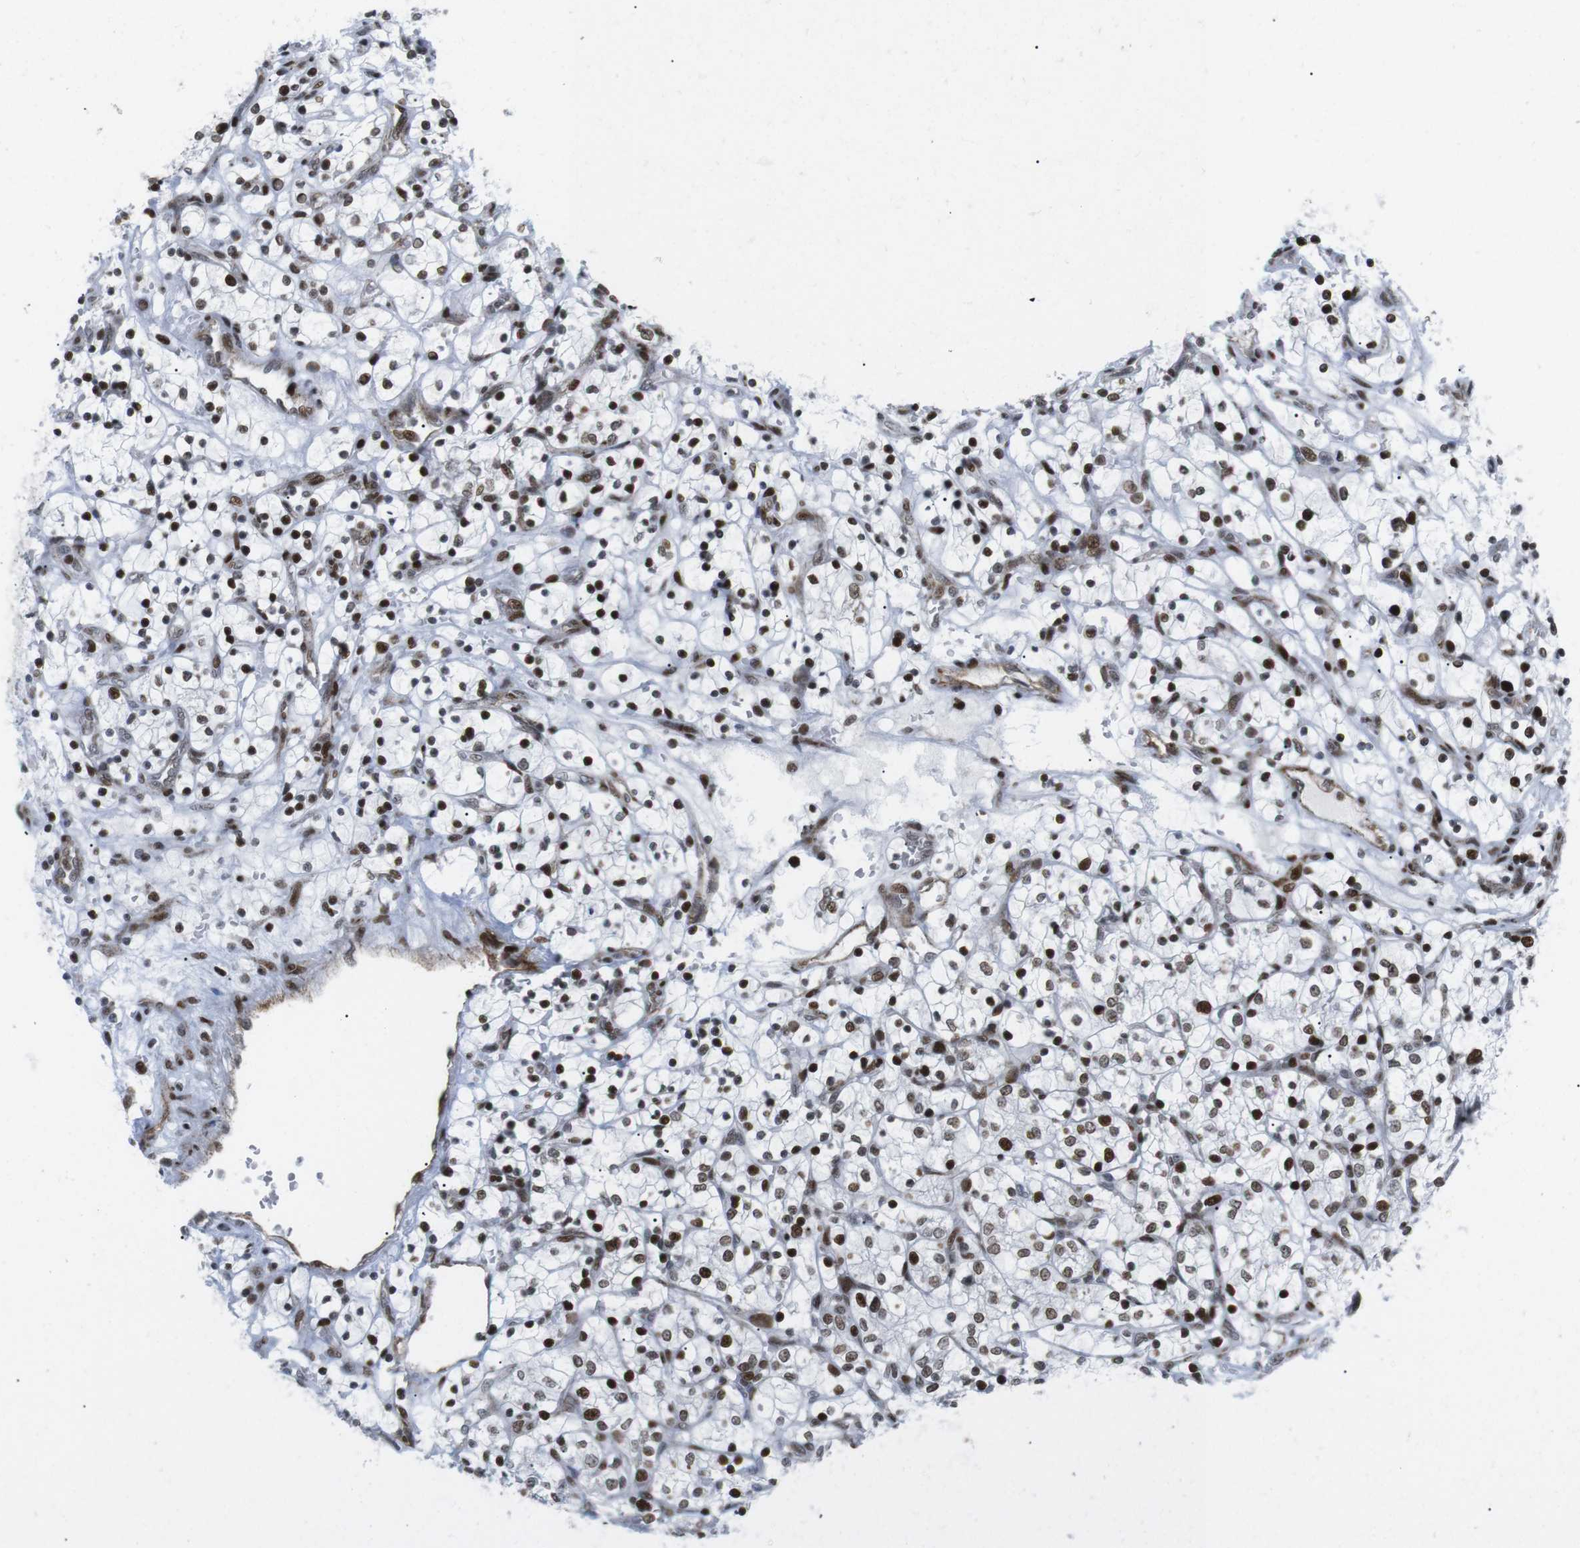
{"staining": {"intensity": "strong", "quantity": ">75%", "location": "nuclear"}, "tissue": "renal cancer", "cell_type": "Tumor cells", "image_type": "cancer", "snomed": [{"axis": "morphology", "description": "Adenocarcinoma, NOS"}, {"axis": "topography", "description": "Kidney"}], "caption": "Strong nuclear staining is appreciated in about >75% of tumor cells in adenocarcinoma (renal).", "gene": "ARID1A", "patient": {"sex": "female", "age": 69}}